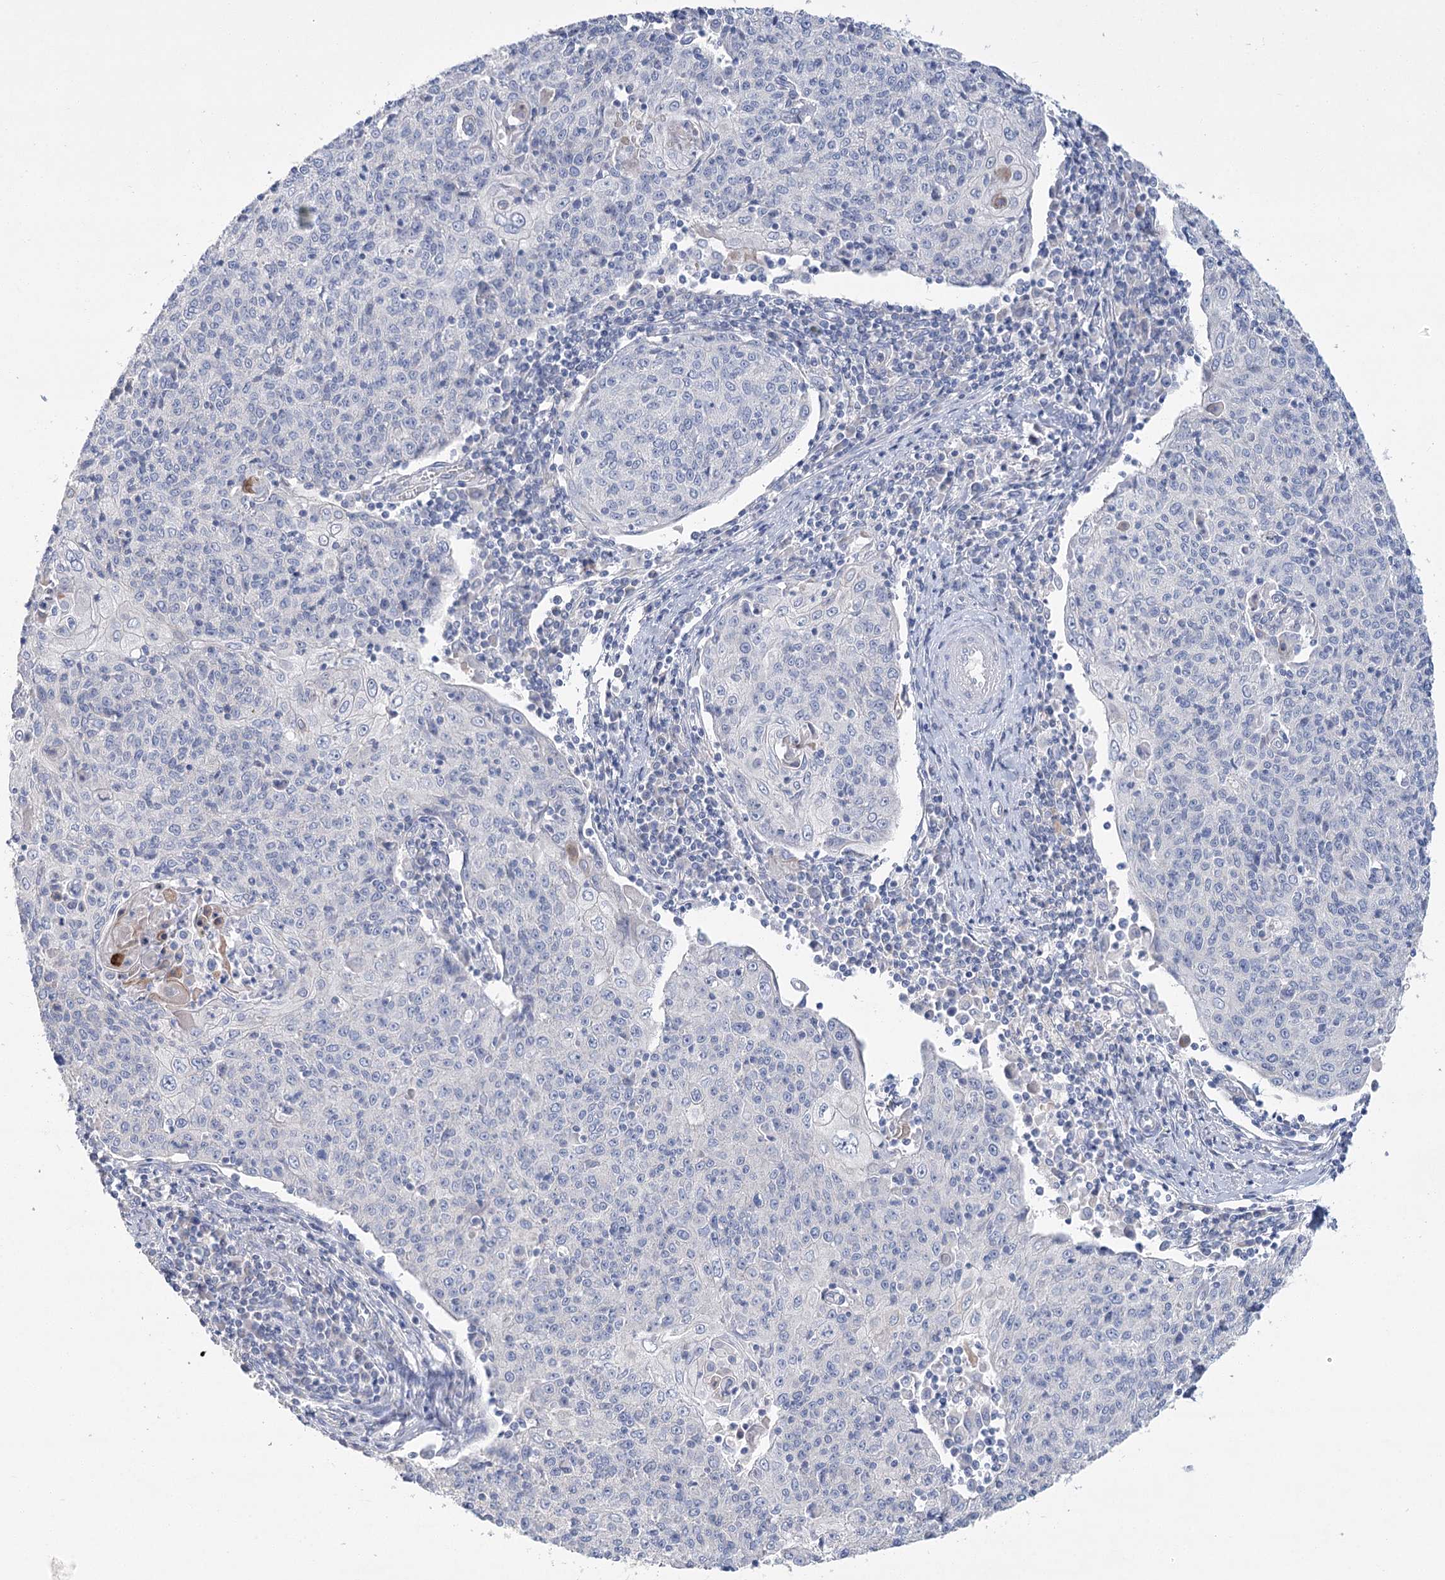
{"staining": {"intensity": "negative", "quantity": "none", "location": "none"}, "tissue": "cervical cancer", "cell_type": "Tumor cells", "image_type": "cancer", "snomed": [{"axis": "morphology", "description": "Squamous cell carcinoma, NOS"}, {"axis": "topography", "description": "Cervix"}], "caption": "The immunohistochemistry (IHC) image has no significant expression in tumor cells of cervical cancer tissue.", "gene": "SLC9A3", "patient": {"sex": "female", "age": 48}}